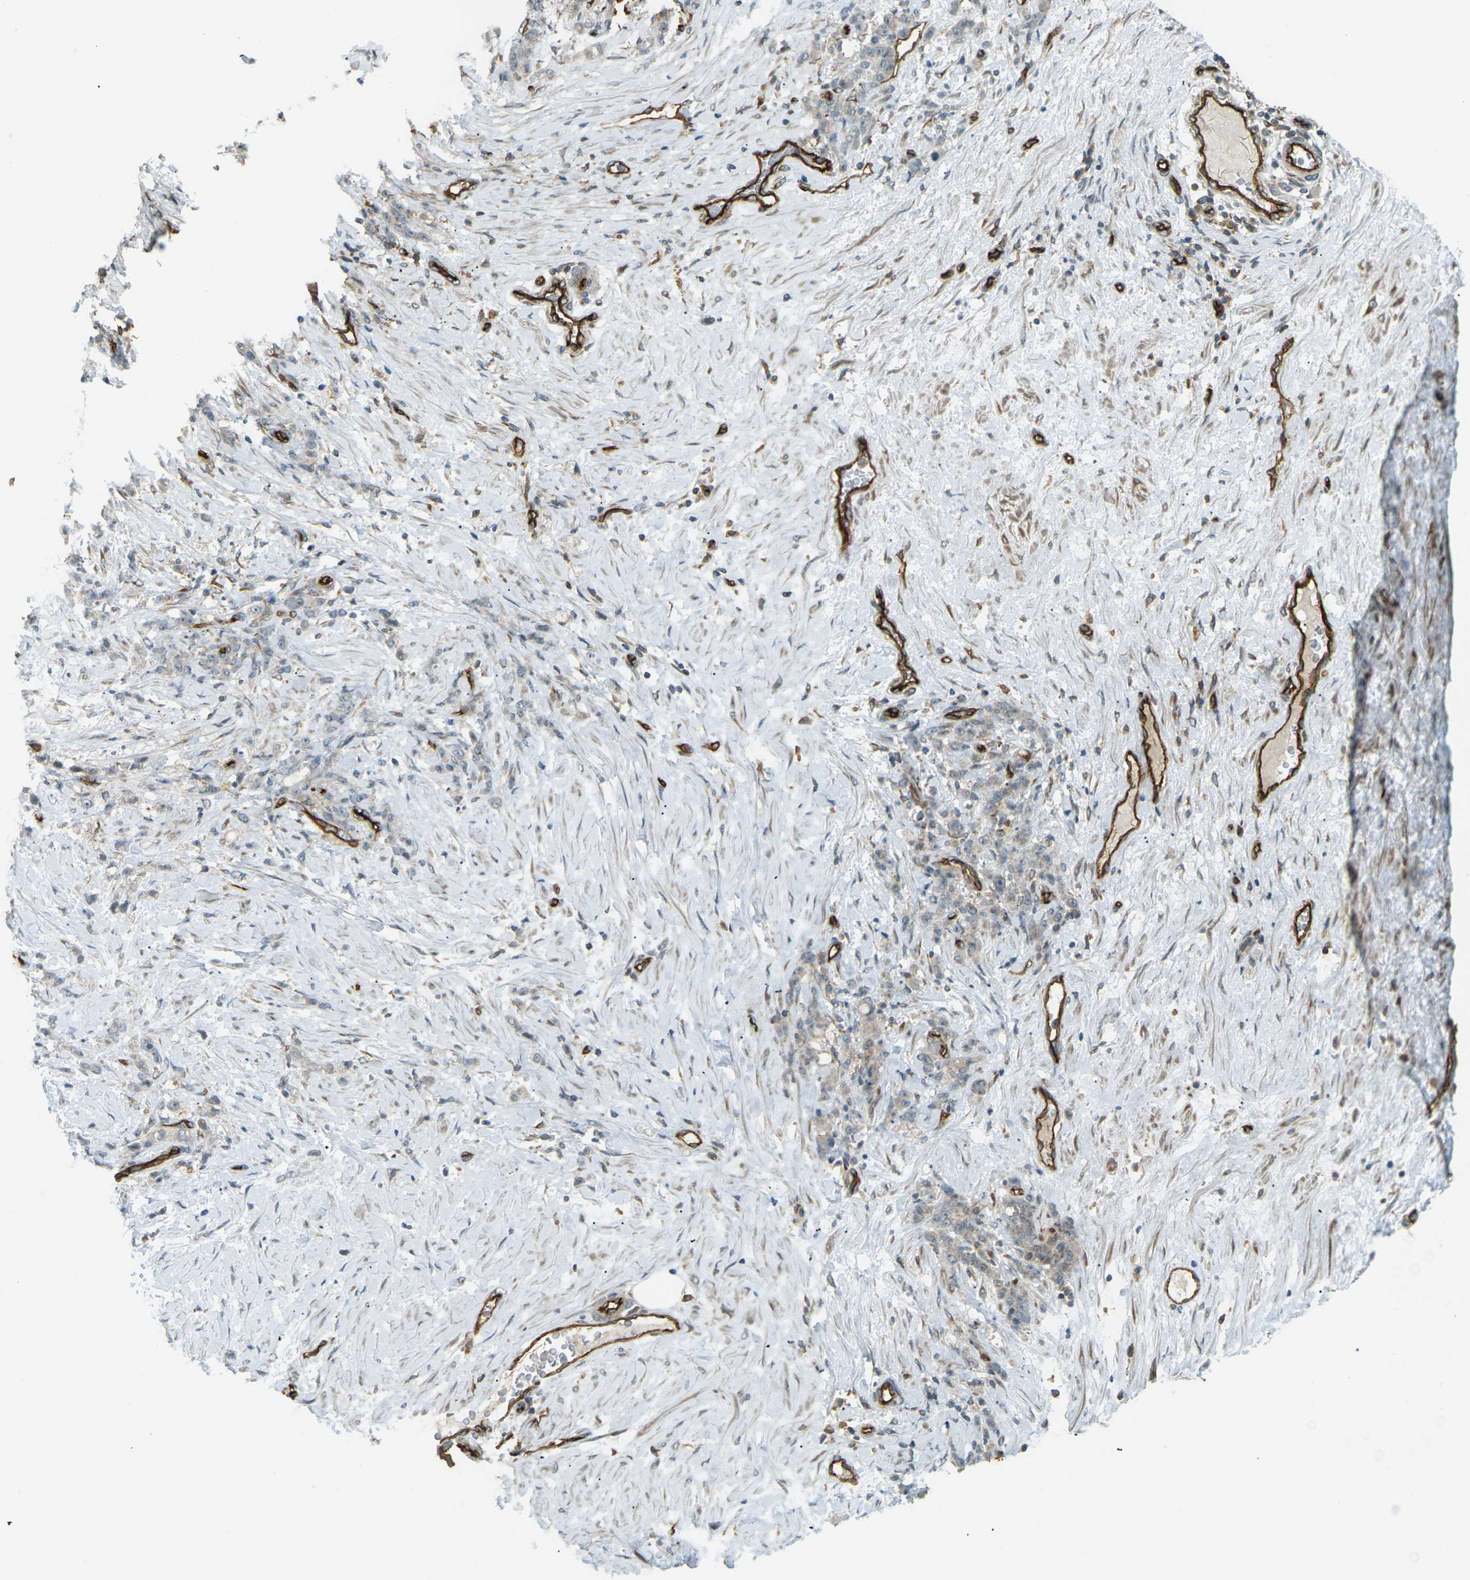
{"staining": {"intensity": "weak", "quantity": "25%-75%", "location": "cytoplasmic/membranous"}, "tissue": "stomach cancer", "cell_type": "Tumor cells", "image_type": "cancer", "snomed": [{"axis": "morphology", "description": "Adenocarcinoma, NOS"}, {"axis": "topography", "description": "Stomach"}], "caption": "Stomach adenocarcinoma stained with immunohistochemistry (IHC) shows weak cytoplasmic/membranous expression in approximately 25%-75% of tumor cells.", "gene": "S1PR1", "patient": {"sex": "male", "age": 82}}